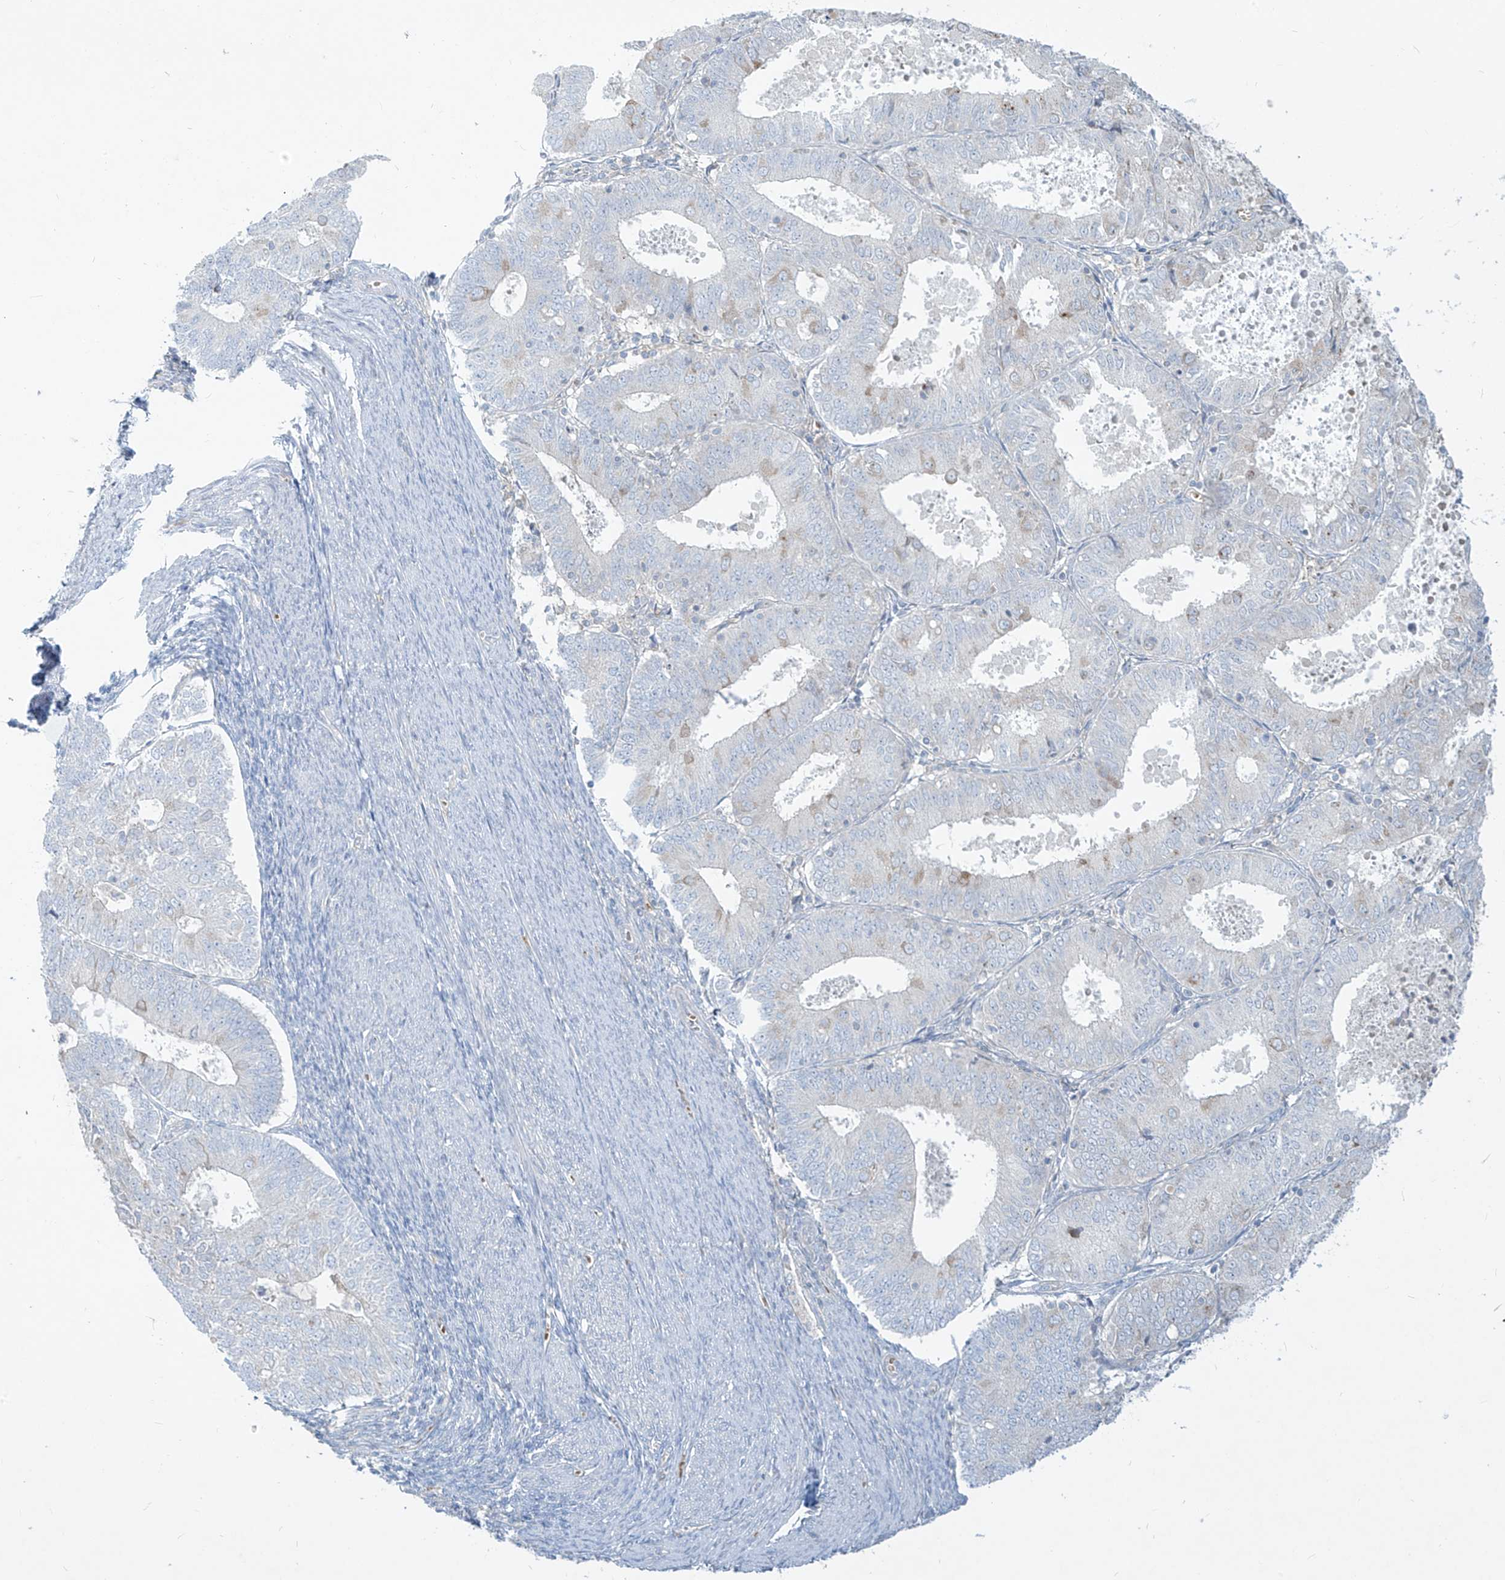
{"staining": {"intensity": "negative", "quantity": "none", "location": "none"}, "tissue": "endometrial cancer", "cell_type": "Tumor cells", "image_type": "cancer", "snomed": [{"axis": "morphology", "description": "Adenocarcinoma, NOS"}, {"axis": "topography", "description": "Endometrium"}], "caption": "A histopathology image of endometrial cancer stained for a protein displays no brown staining in tumor cells. (DAB immunohistochemistry visualized using brightfield microscopy, high magnification).", "gene": "DGKQ", "patient": {"sex": "female", "age": 57}}